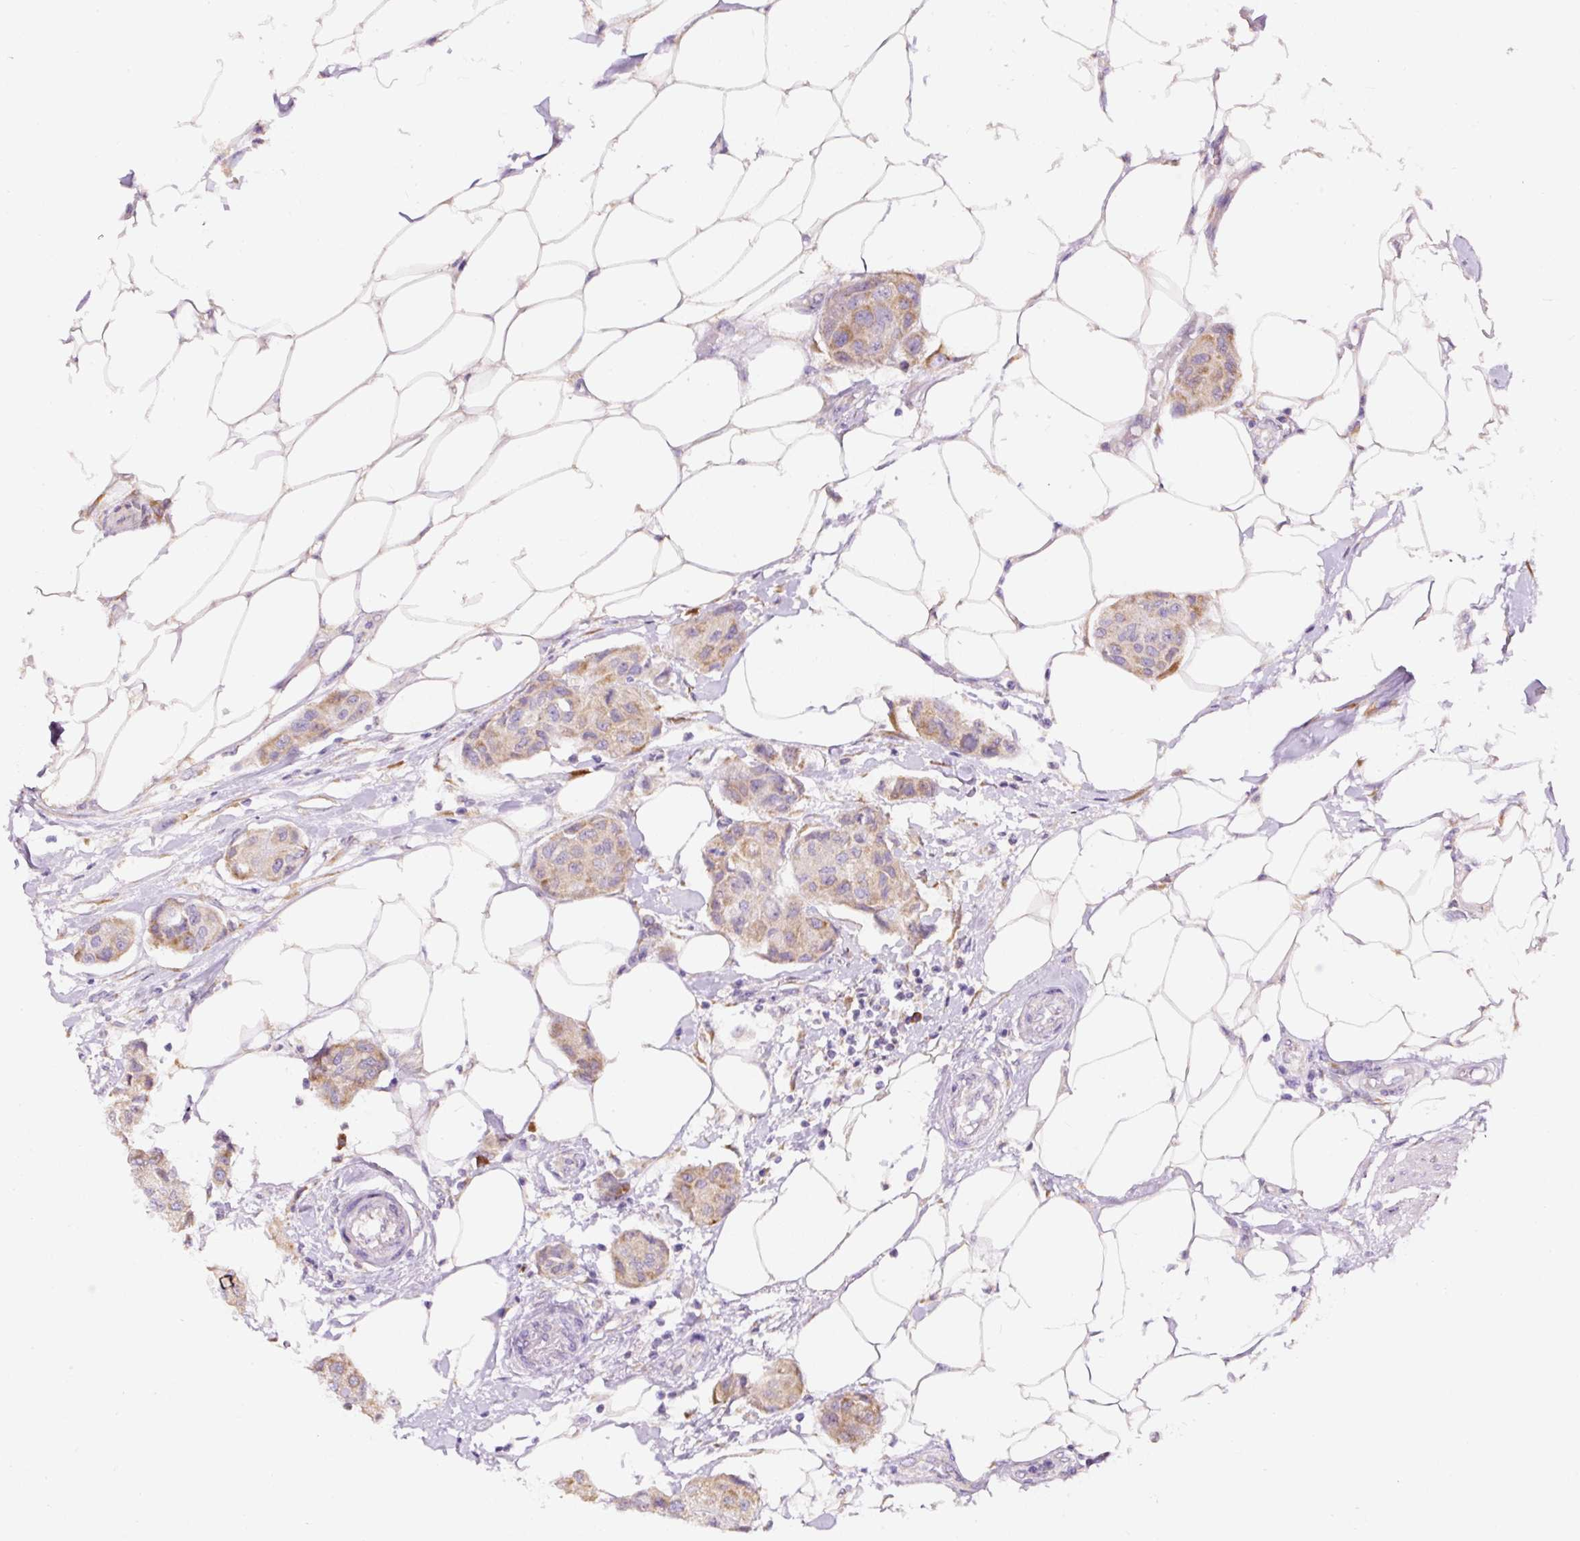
{"staining": {"intensity": "weak", "quantity": "25%-75%", "location": "cytoplasmic/membranous"}, "tissue": "breast cancer", "cell_type": "Tumor cells", "image_type": "cancer", "snomed": [{"axis": "morphology", "description": "Duct carcinoma"}, {"axis": "topography", "description": "Breast"}, {"axis": "topography", "description": "Lymph node"}], "caption": "This image demonstrates infiltrating ductal carcinoma (breast) stained with immunohistochemistry (IHC) to label a protein in brown. The cytoplasmic/membranous of tumor cells show weak positivity for the protein. Nuclei are counter-stained blue.", "gene": "DDOST", "patient": {"sex": "female", "age": 80}}